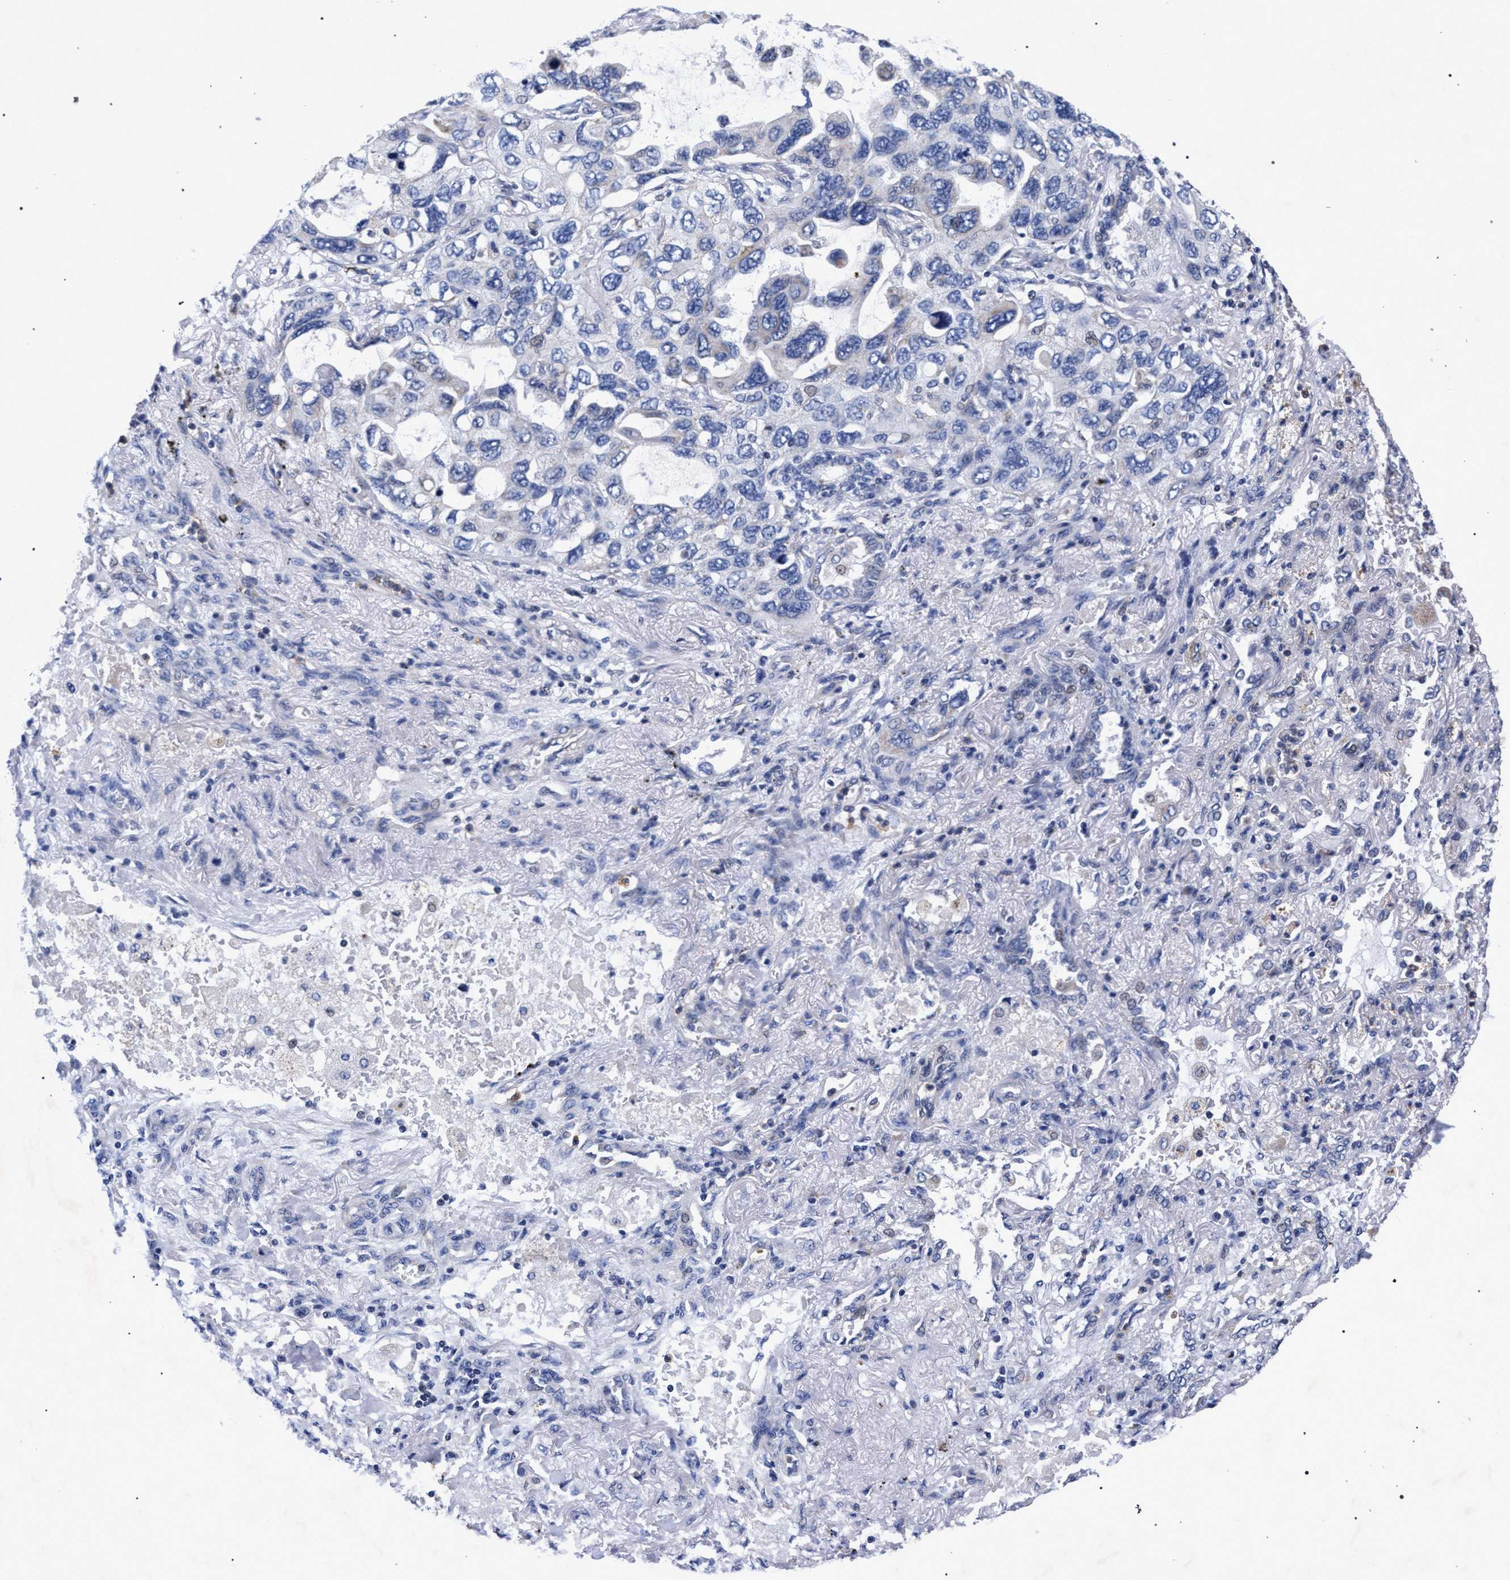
{"staining": {"intensity": "negative", "quantity": "none", "location": "none"}, "tissue": "lung cancer", "cell_type": "Tumor cells", "image_type": "cancer", "snomed": [{"axis": "morphology", "description": "Squamous cell carcinoma, NOS"}, {"axis": "topography", "description": "Lung"}], "caption": "IHC histopathology image of human lung squamous cell carcinoma stained for a protein (brown), which reveals no expression in tumor cells. Brightfield microscopy of immunohistochemistry stained with DAB (brown) and hematoxylin (blue), captured at high magnification.", "gene": "HSD17B14", "patient": {"sex": "female", "age": 73}}